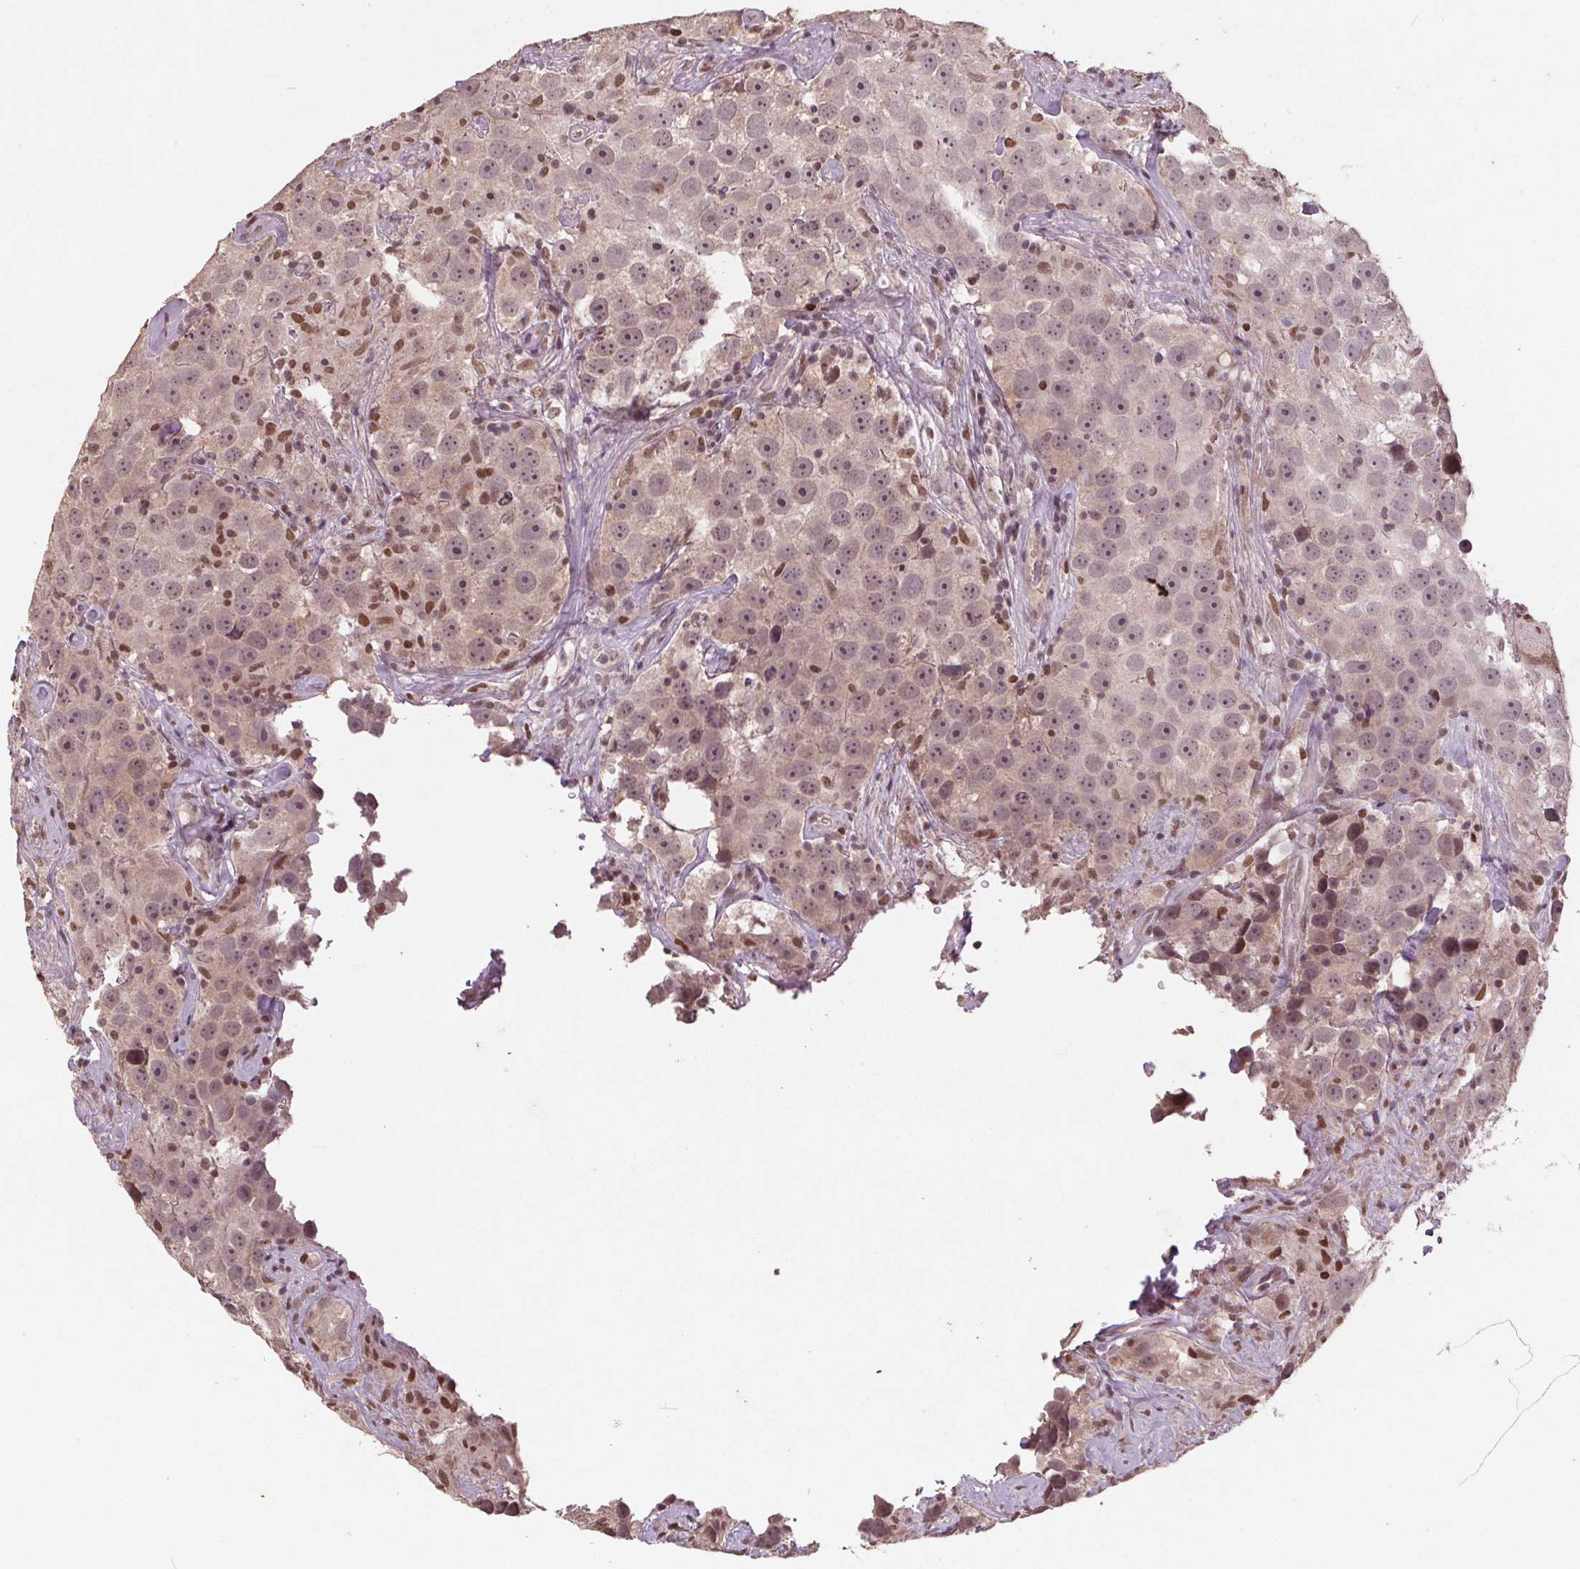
{"staining": {"intensity": "weak", "quantity": "<25%", "location": "cytoplasmic/membranous,nuclear"}, "tissue": "testis cancer", "cell_type": "Tumor cells", "image_type": "cancer", "snomed": [{"axis": "morphology", "description": "Seminoma, NOS"}, {"axis": "topography", "description": "Testis"}], "caption": "Immunohistochemical staining of testis seminoma exhibits no significant expression in tumor cells.", "gene": "DNMT3B", "patient": {"sex": "male", "age": 49}}